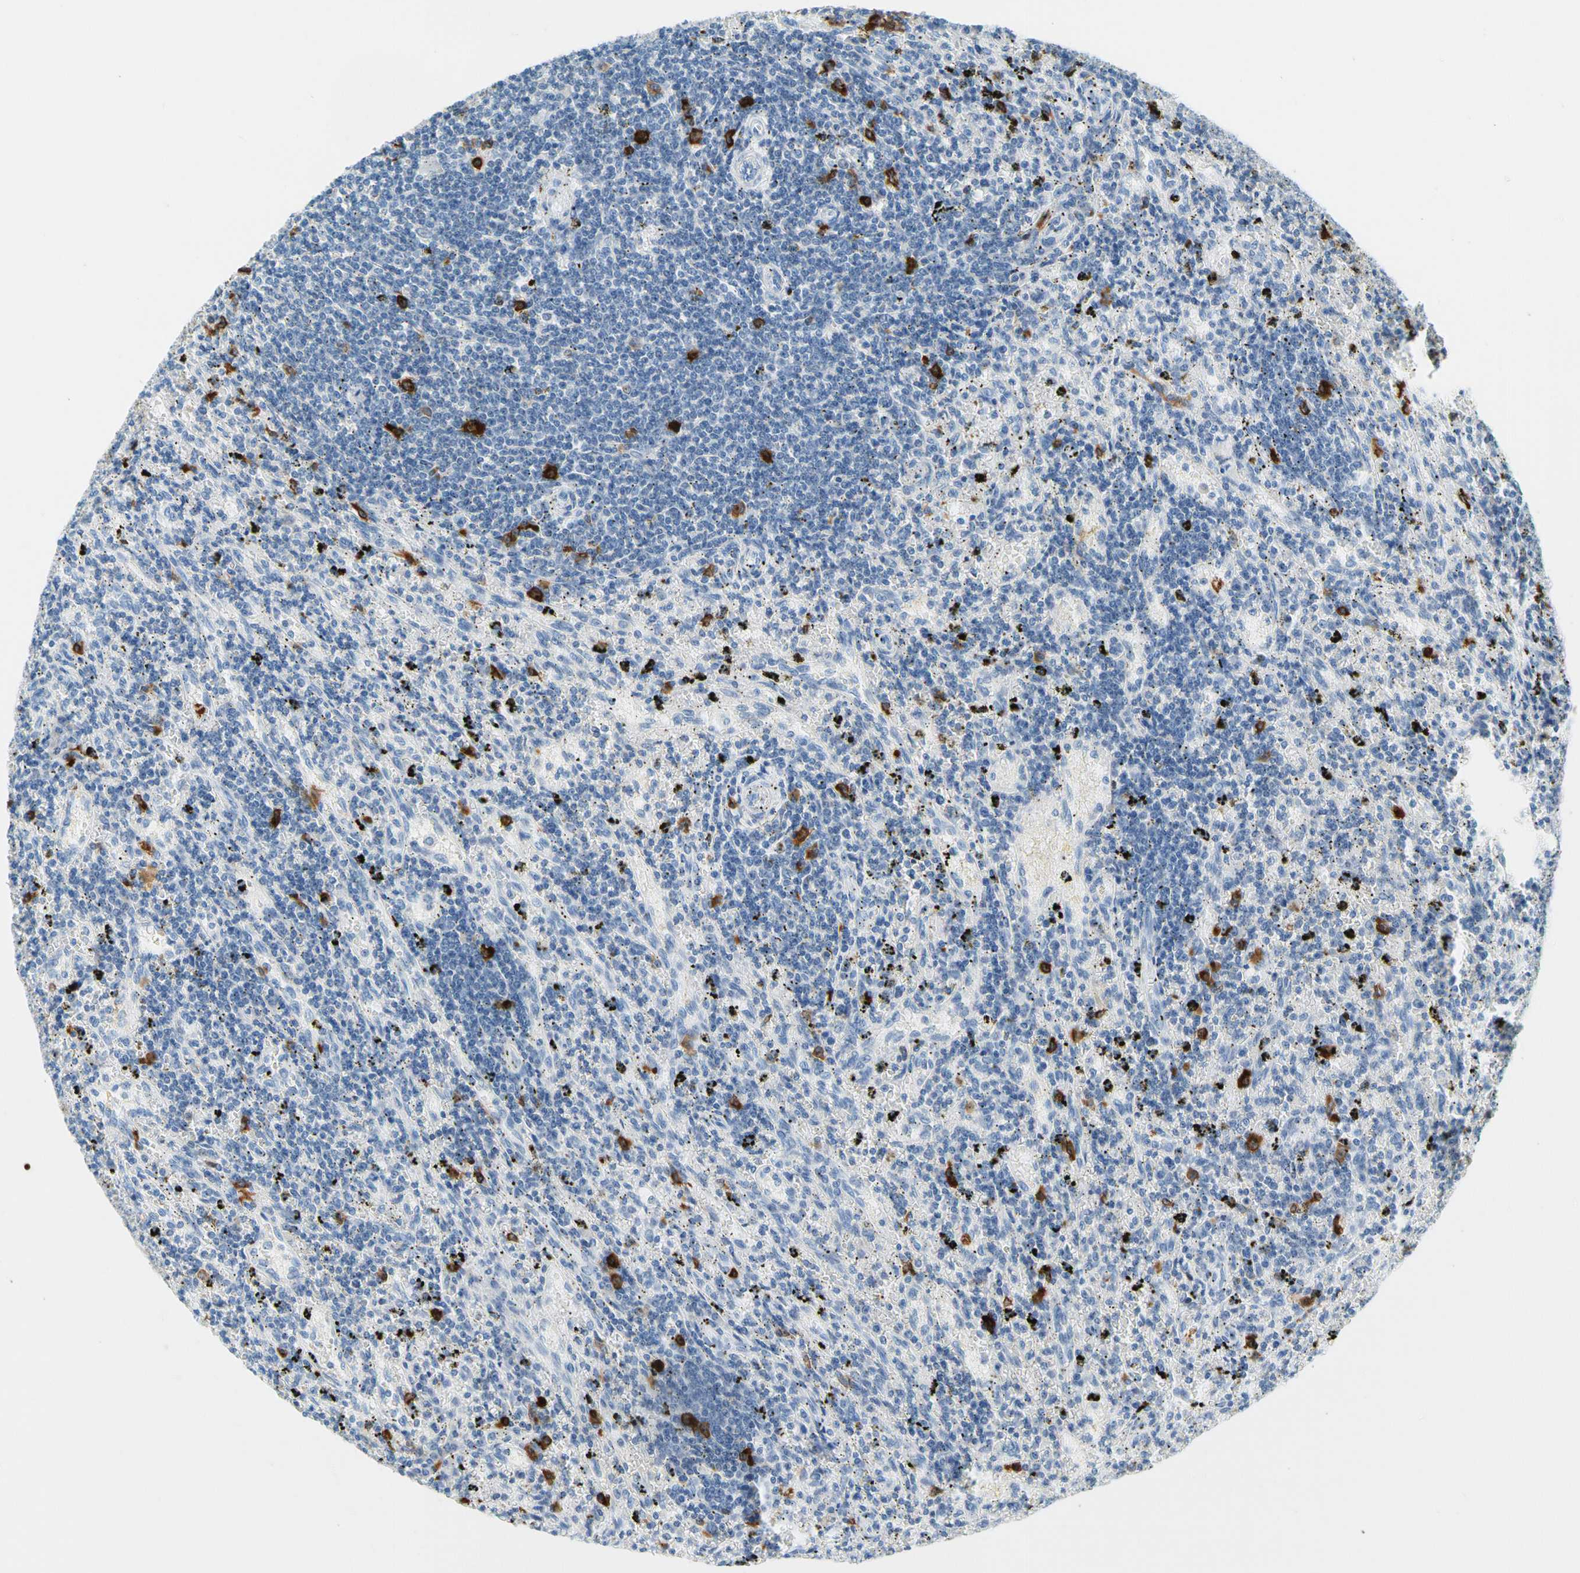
{"staining": {"intensity": "strong", "quantity": "<25%", "location": "cytoplasmic/membranous"}, "tissue": "lymphoma", "cell_type": "Tumor cells", "image_type": "cancer", "snomed": [{"axis": "morphology", "description": "Malignant lymphoma, non-Hodgkin's type, Low grade"}, {"axis": "topography", "description": "Spleen"}], "caption": "Immunohistochemistry (IHC) of human low-grade malignant lymphoma, non-Hodgkin's type demonstrates medium levels of strong cytoplasmic/membranous expression in approximately <25% of tumor cells.", "gene": "TACC3", "patient": {"sex": "male", "age": 76}}